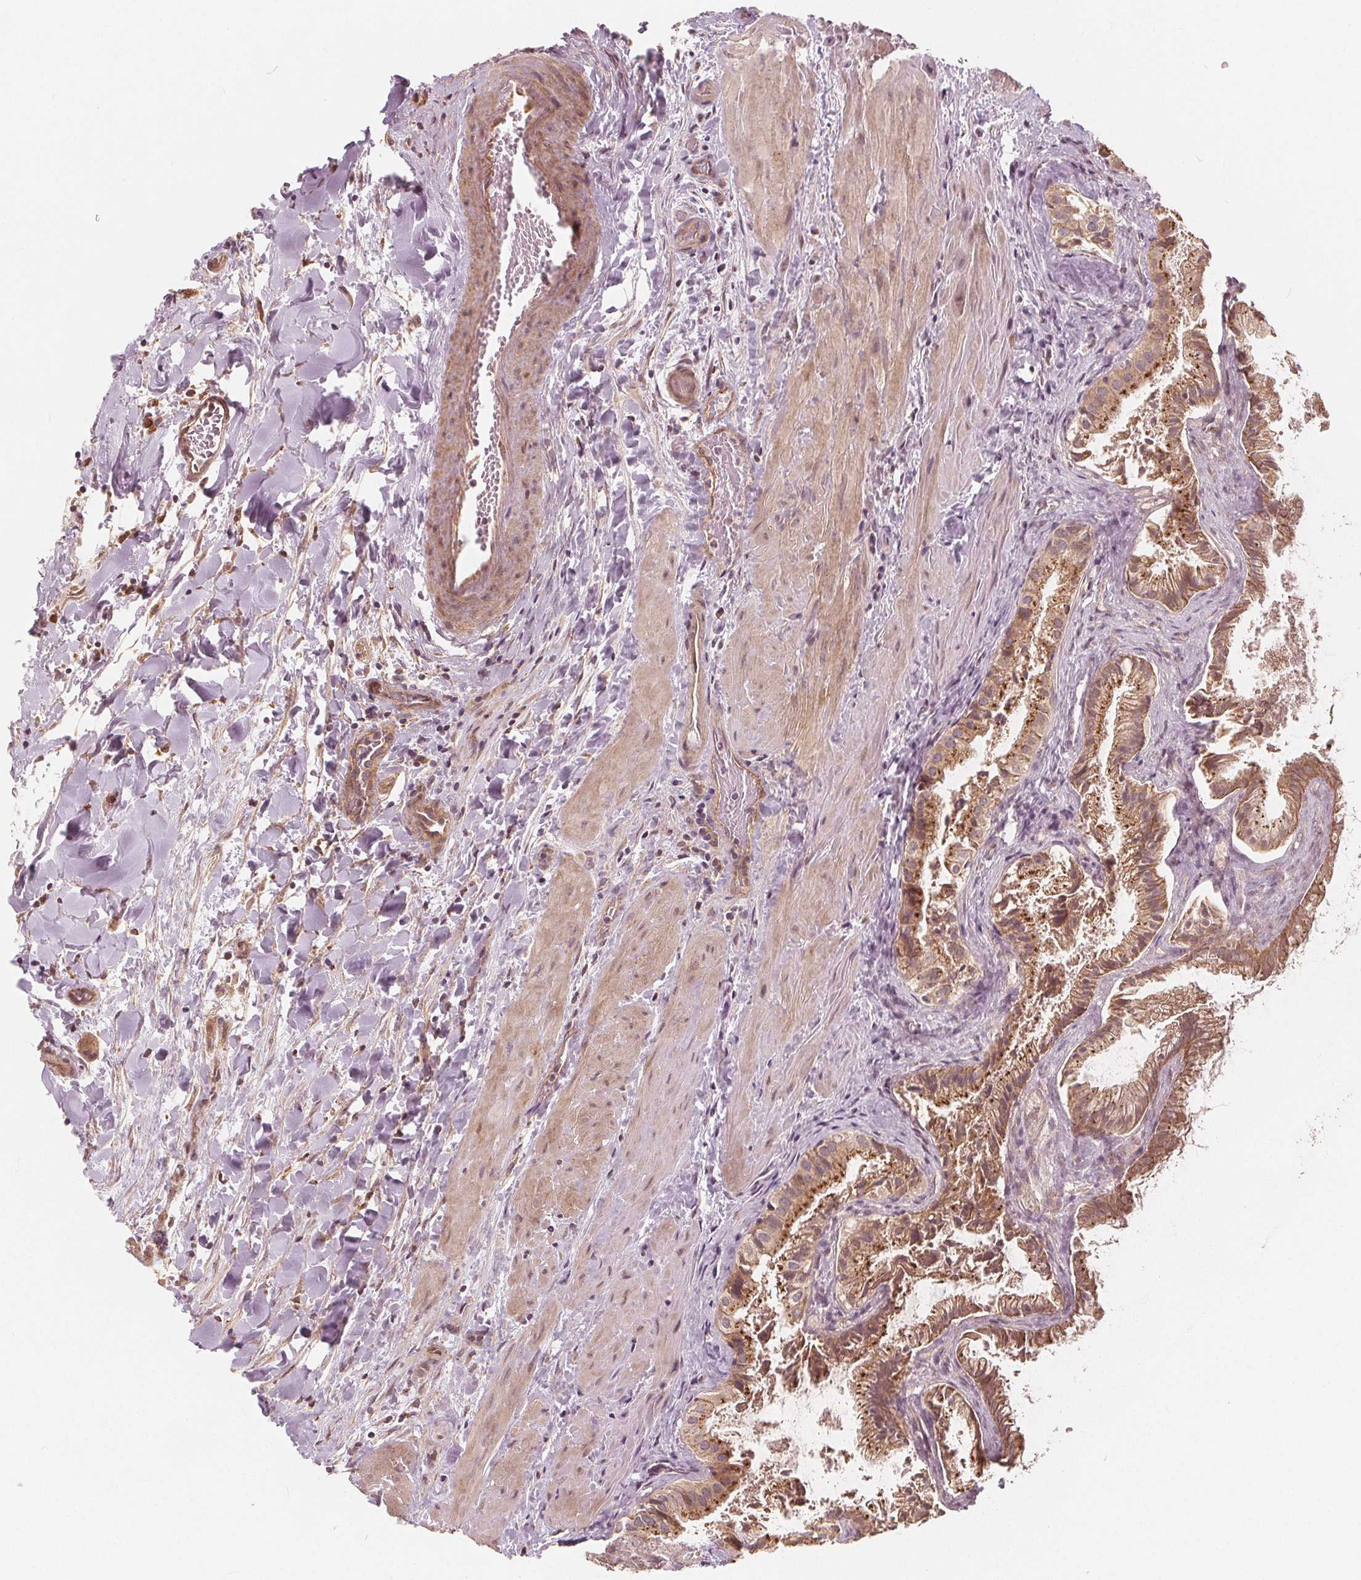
{"staining": {"intensity": "moderate", "quantity": ">75%", "location": "cytoplasmic/membranous"}, "tissue": "gallbladder", "cell_type": "Glandular cells", "image_type": "normal", "snomed": [{"axis": "morphology", "description": "Normal tissue, NOS"}, {"axis": "topography", "description": "Gallbladder"}], "caption": "DAB (3,3'-diaminobenzidine) immunohistochemical staining of unremarkable human gallbladder exhibits moderate cytoplasmic/membranous protein positivity in approximately >75% of glandular cells. Nuclei are stained in blue.", "gene": "SNX12", "patient": {"sex": "male", "age": 70}}